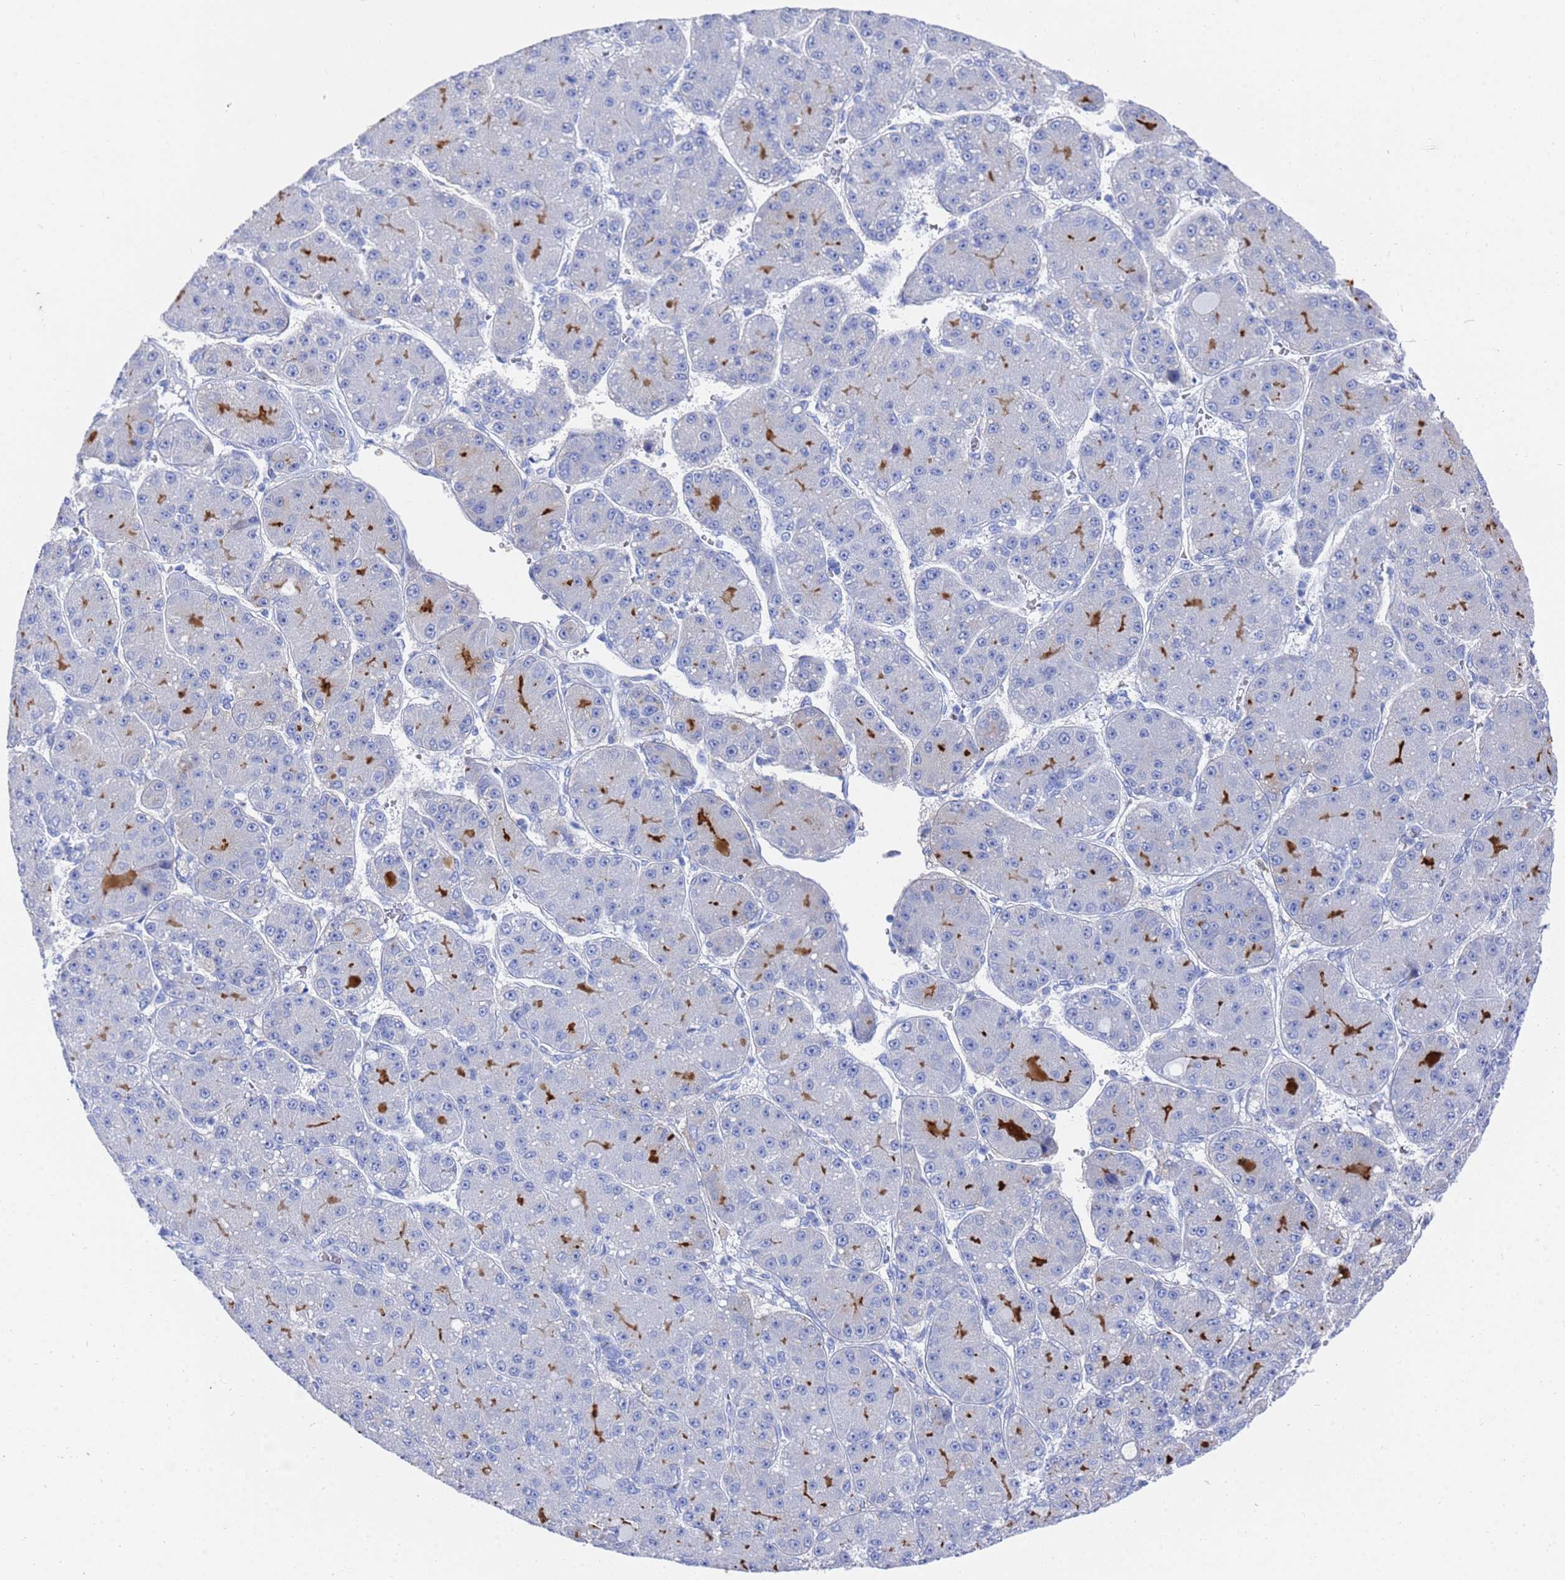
{"staining": {"intensity": "strong", "quantity": "<25%", "location": "cytoplasmic/membranous"}, "tissue": "liver cancer", "cell_type": "Tumor cells", "image_type": "cancer", "snomed": [{"axis": "morphology", "description": "Carcinoma, Hepatocellular, NOS"}, {"axis": "topography", "description": "Liver"}], "caption": "A brown stain shows strong cytoplasmic/membranous positivity of a protein in liver cancer (hepatocellular carcinoma) tumor cells.", "gene": "GGT1", "patient": {"sex": "male", "age": 67}}